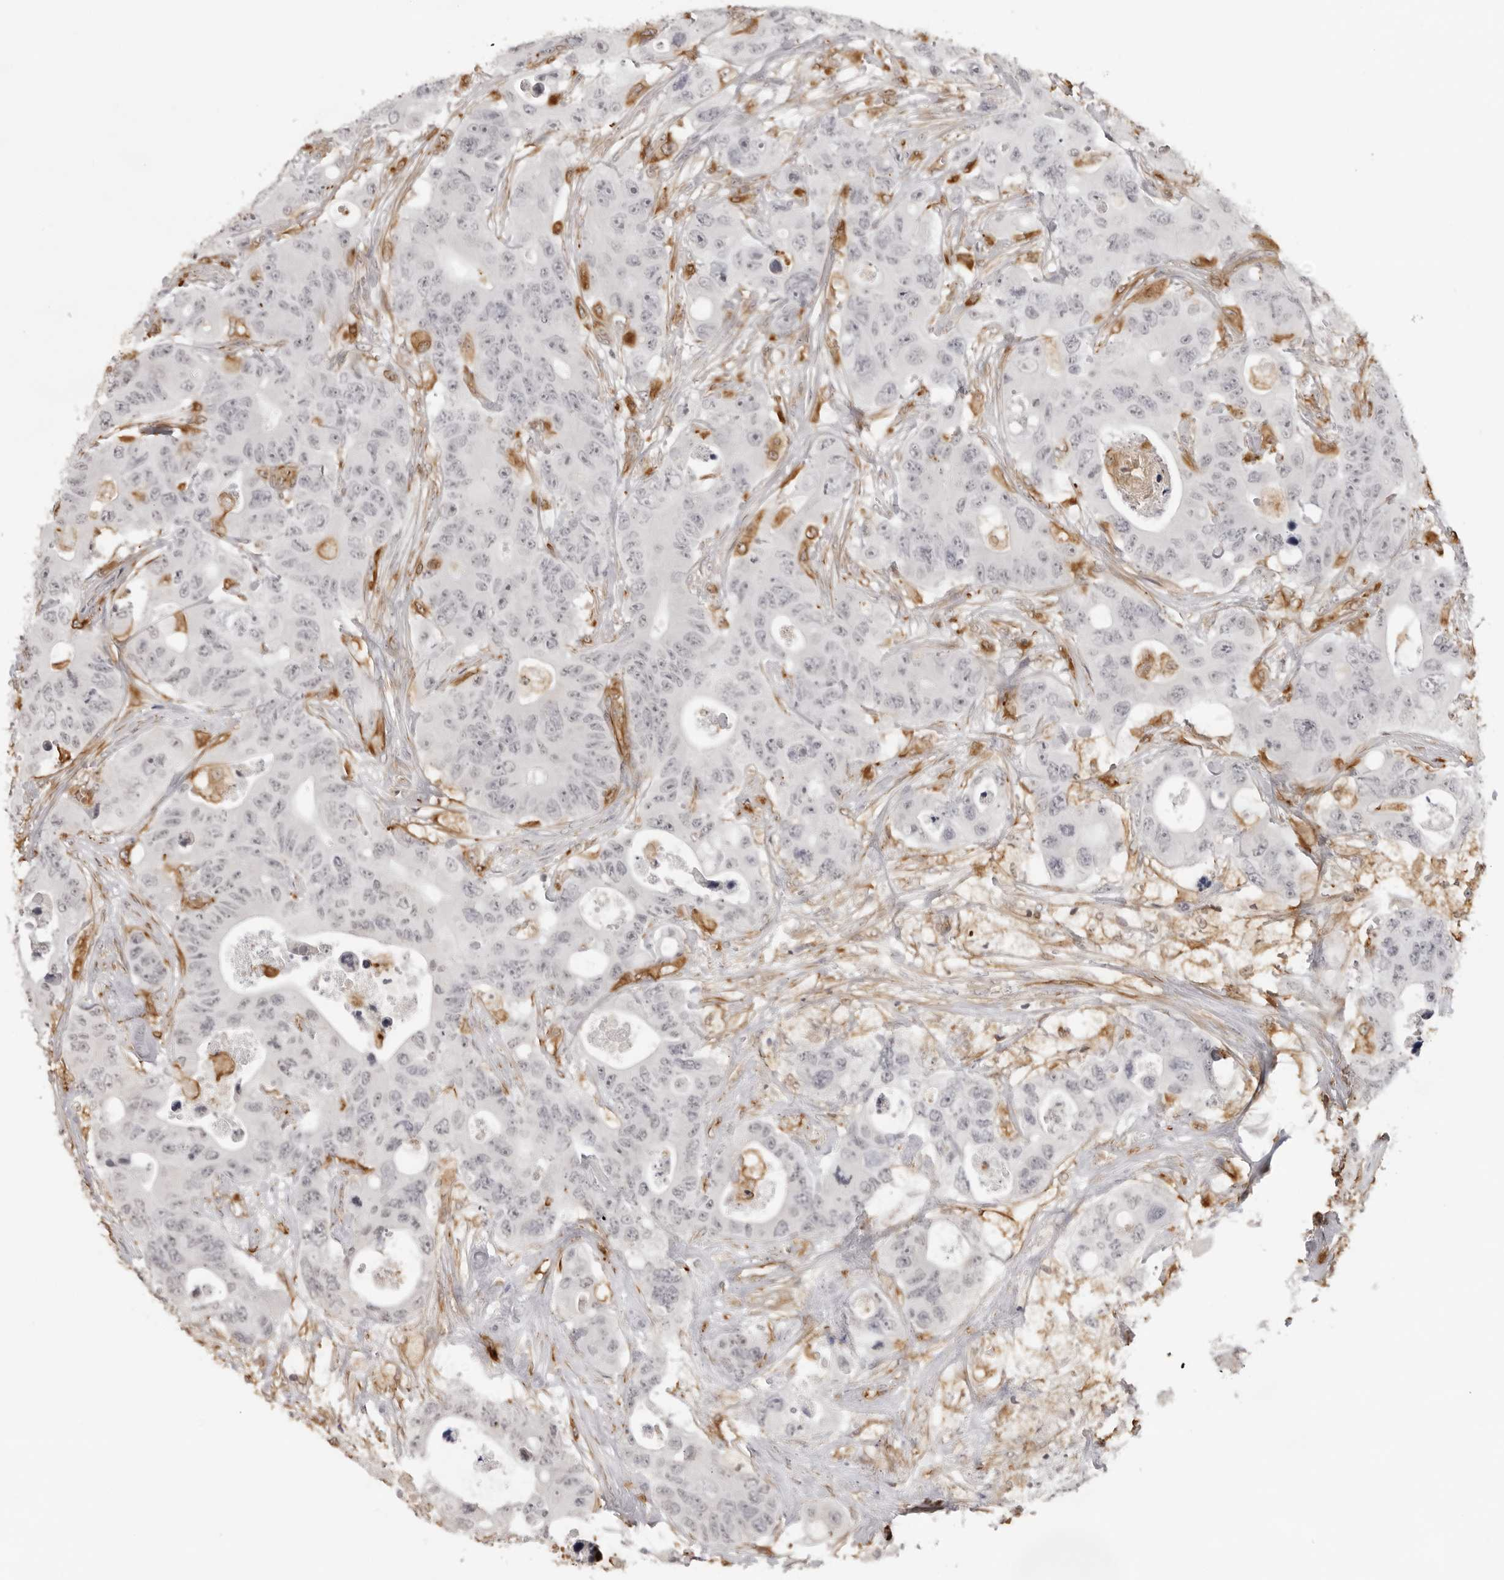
{"staining": {"intensity": "negative", "quantity": "none", "location": "none"}, "tissue": "colorectal cancer", "cell_type": "Tumor cells", "image_type": "cancer", "snomed": [{"axis": "morphology", "description": "Adenocarcinoma, NOS"}, {"axis": "topography", "description": "Colon"}], "caption": "Tumor cells show no significant protein staining in colorectal adenocarcinoma. Brightfield microscopy of IHC stained with DAB (3,3'-diaminobenzidine) (brown) and hematoxylin (blue), captured at high magnification.", "gene": "DYNLT5", "patient": {"sex": "female", "age": 46}}